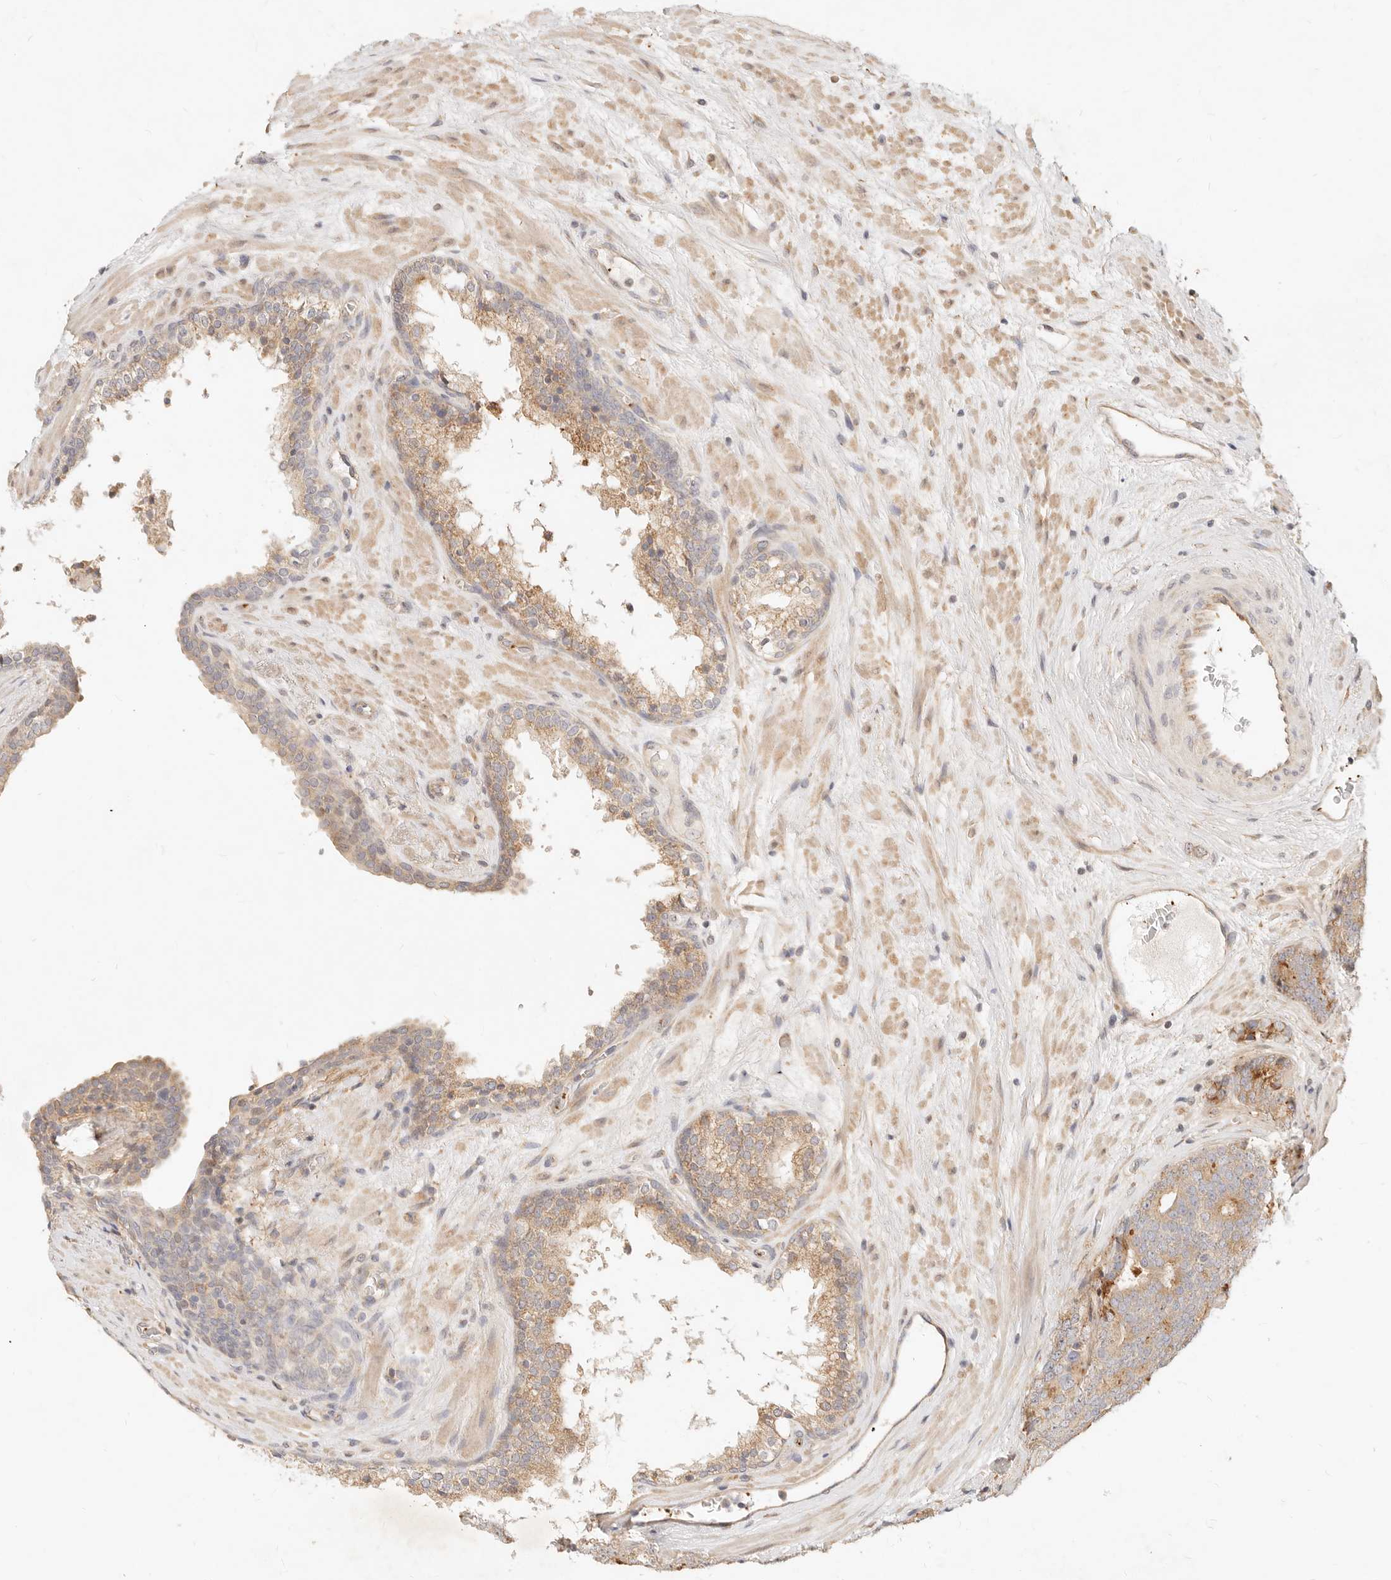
{"staining": {"intensity": "moderate", "quantity": ">75%", "location": "cytoplasmic/membranous"}, "tissue": "prostate cancer", "cell_type": "Tumor cells", "image_type": "cancer", "snomed": [{"axis": "morphology", "description": "Adenocarcinoma, High grade"}, {"axis": "topography", "description": "Prostate"}], "caption": "Brown immunohistochemical staining in human adenocarcinoma (high-grade) (prostate) shows moderate cytoplasmic/membranous staining in approximately >75% of tumor cells.", "gene": "UBXN10", "patient": {"sex": "male", "age": 56}}